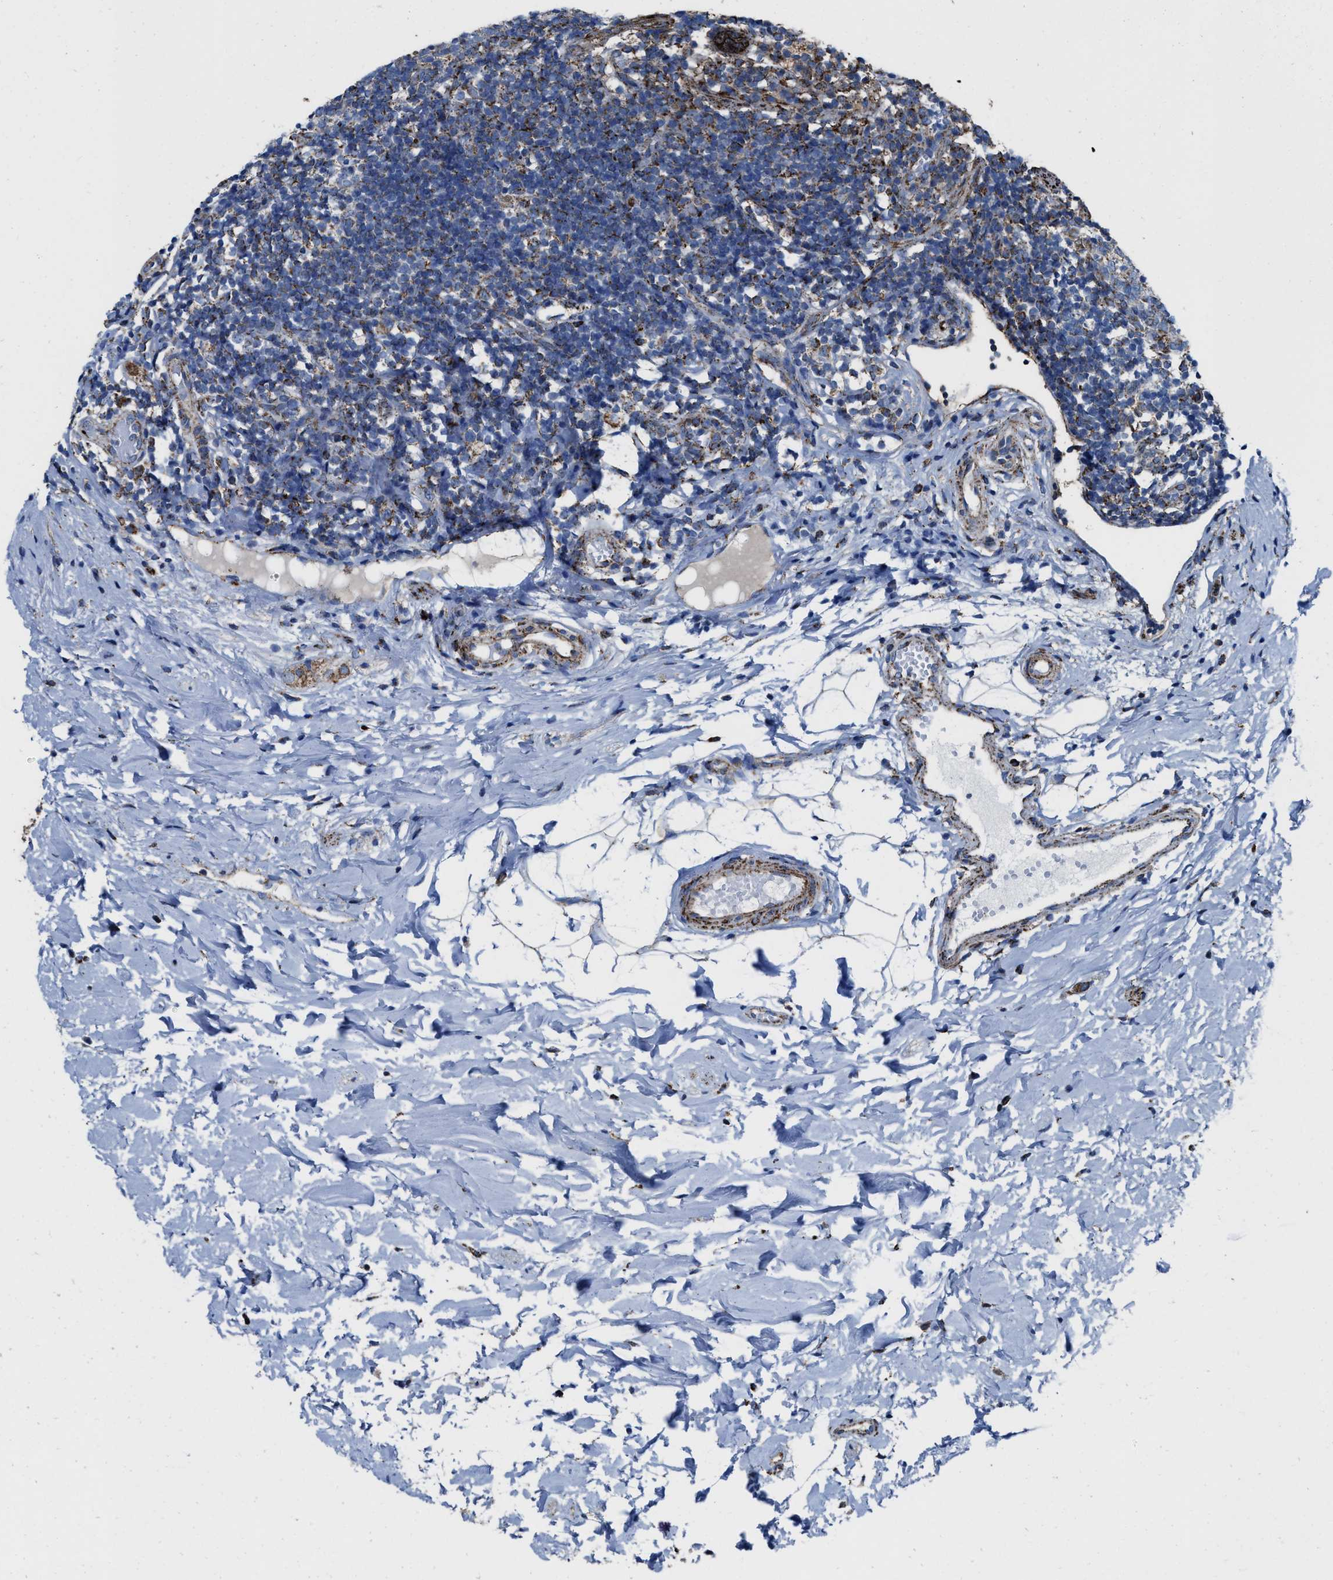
{"staining": {"intensity": "strong", "quantity": ">75%", "location": "cytoplasmic/membranous"}, "tissue": "appendix", "cell_type": "Glandular cells", "image_type": "normal", "snomed": [{"axis": "morphology", "description": "Normal tissue, NOS"}, {"axis": "topography", "description": "Appendix"}], "caption": "Immunohistochemical staining of unremarkable appendix demonstrates >75% levels of strong cytoplasmic/membranous protein staining in approximately >75% of glandular cells.", "gene": "ALDH1B1", "patient": {"sex": "female", "age": 20}}